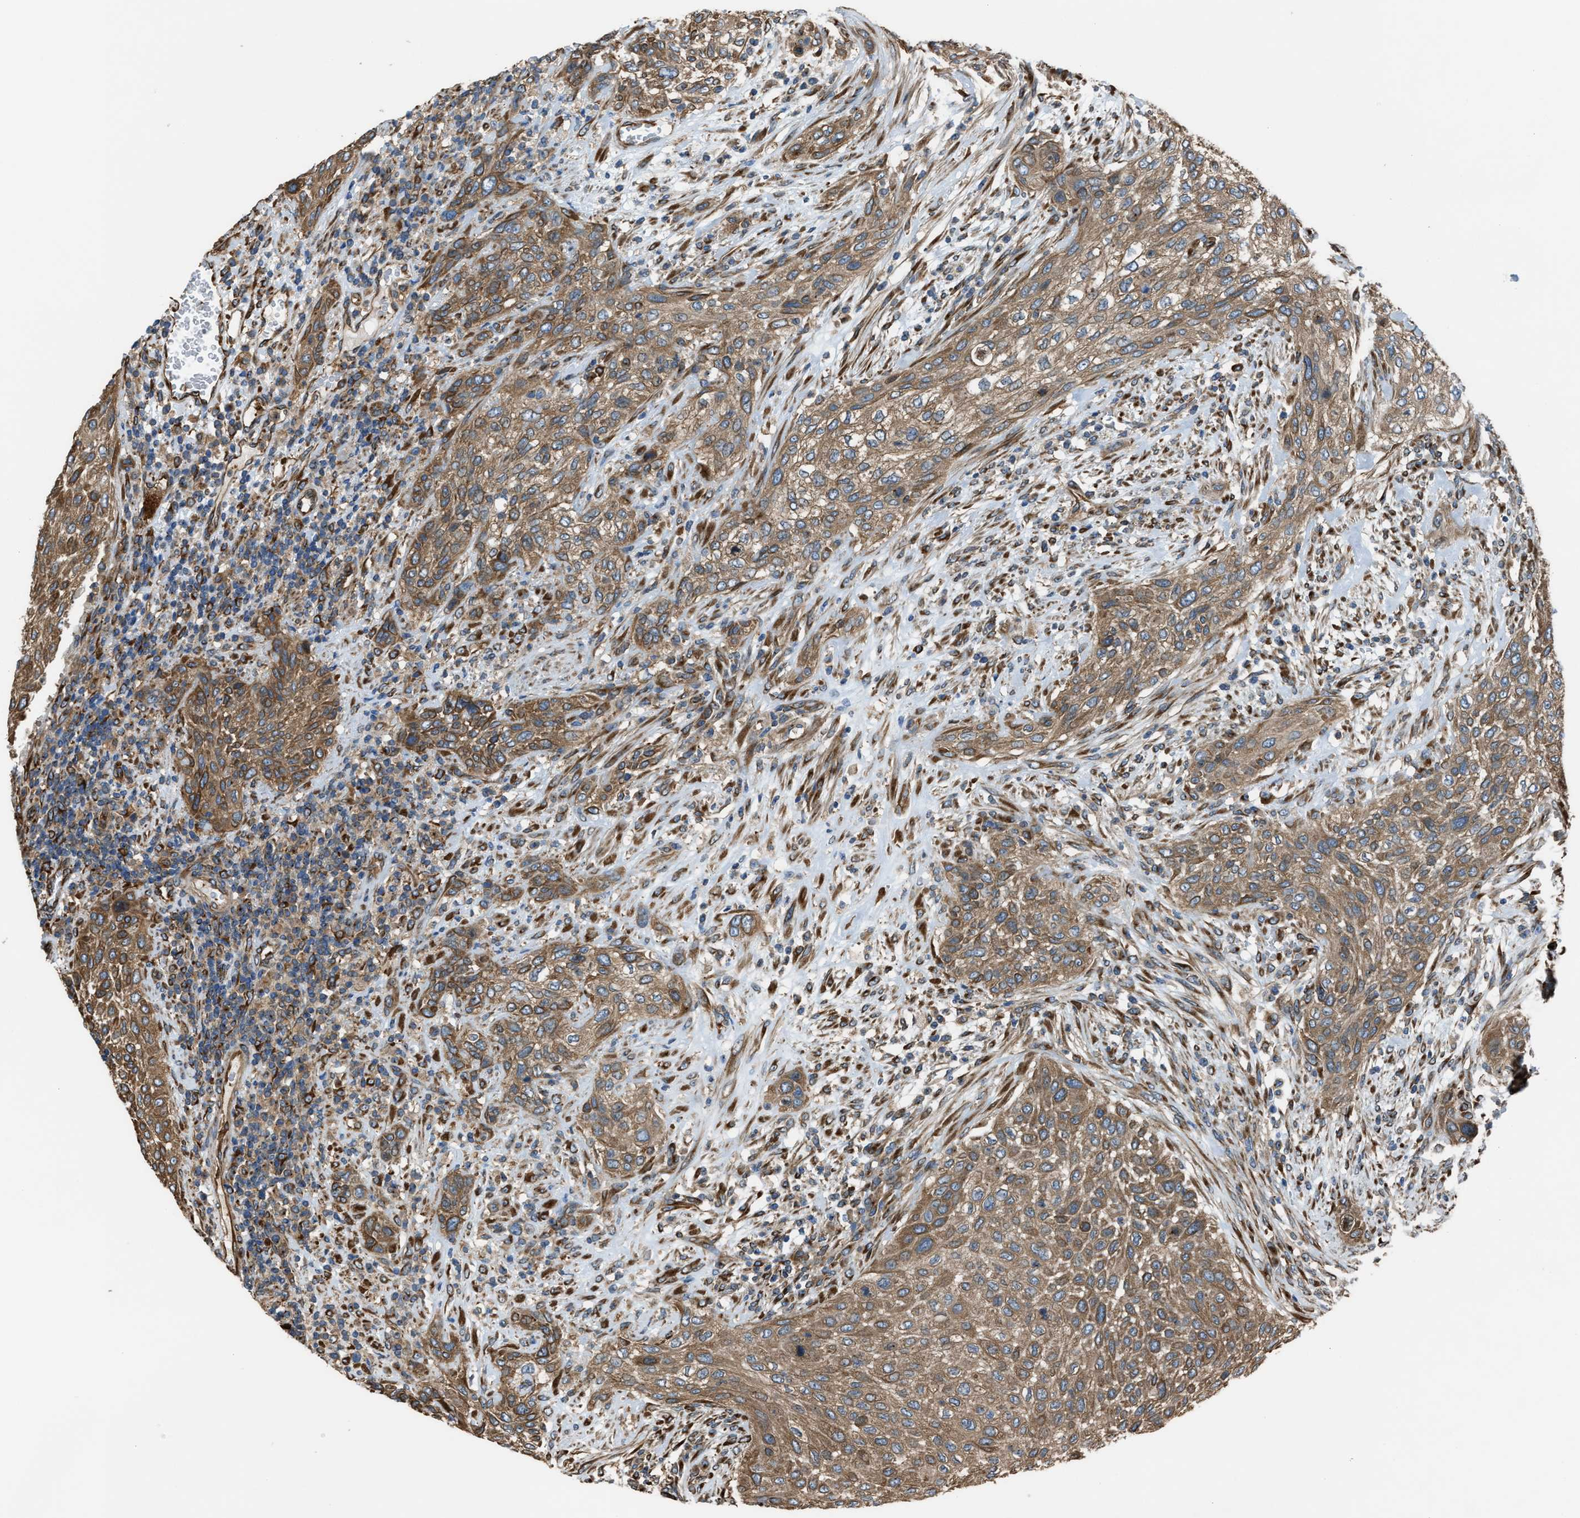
{"staining": {"intensity": "moderate", "quantity": ">75%", "location": "cytoplasmic/membranous"}, "tissue": "urothelial cancer", "cell_type": "Tumor cells", "image_type": "cancer", "snomed": [{"axis": "morphology", "description": "Urothelial carcinoma, Low grade"}, {"axis": "morphology", "description": "Urothelial carcinoma, High grade"}, {"axis": "topography", "description": "Urinary bladder"}], "caption": "Moderate cytoplasmic/membranous expression is identified in about >75% of tumor cells in urothelial cancer.", "gene": "TRPC1", "patient": {"sex": "male", "age": 35}}